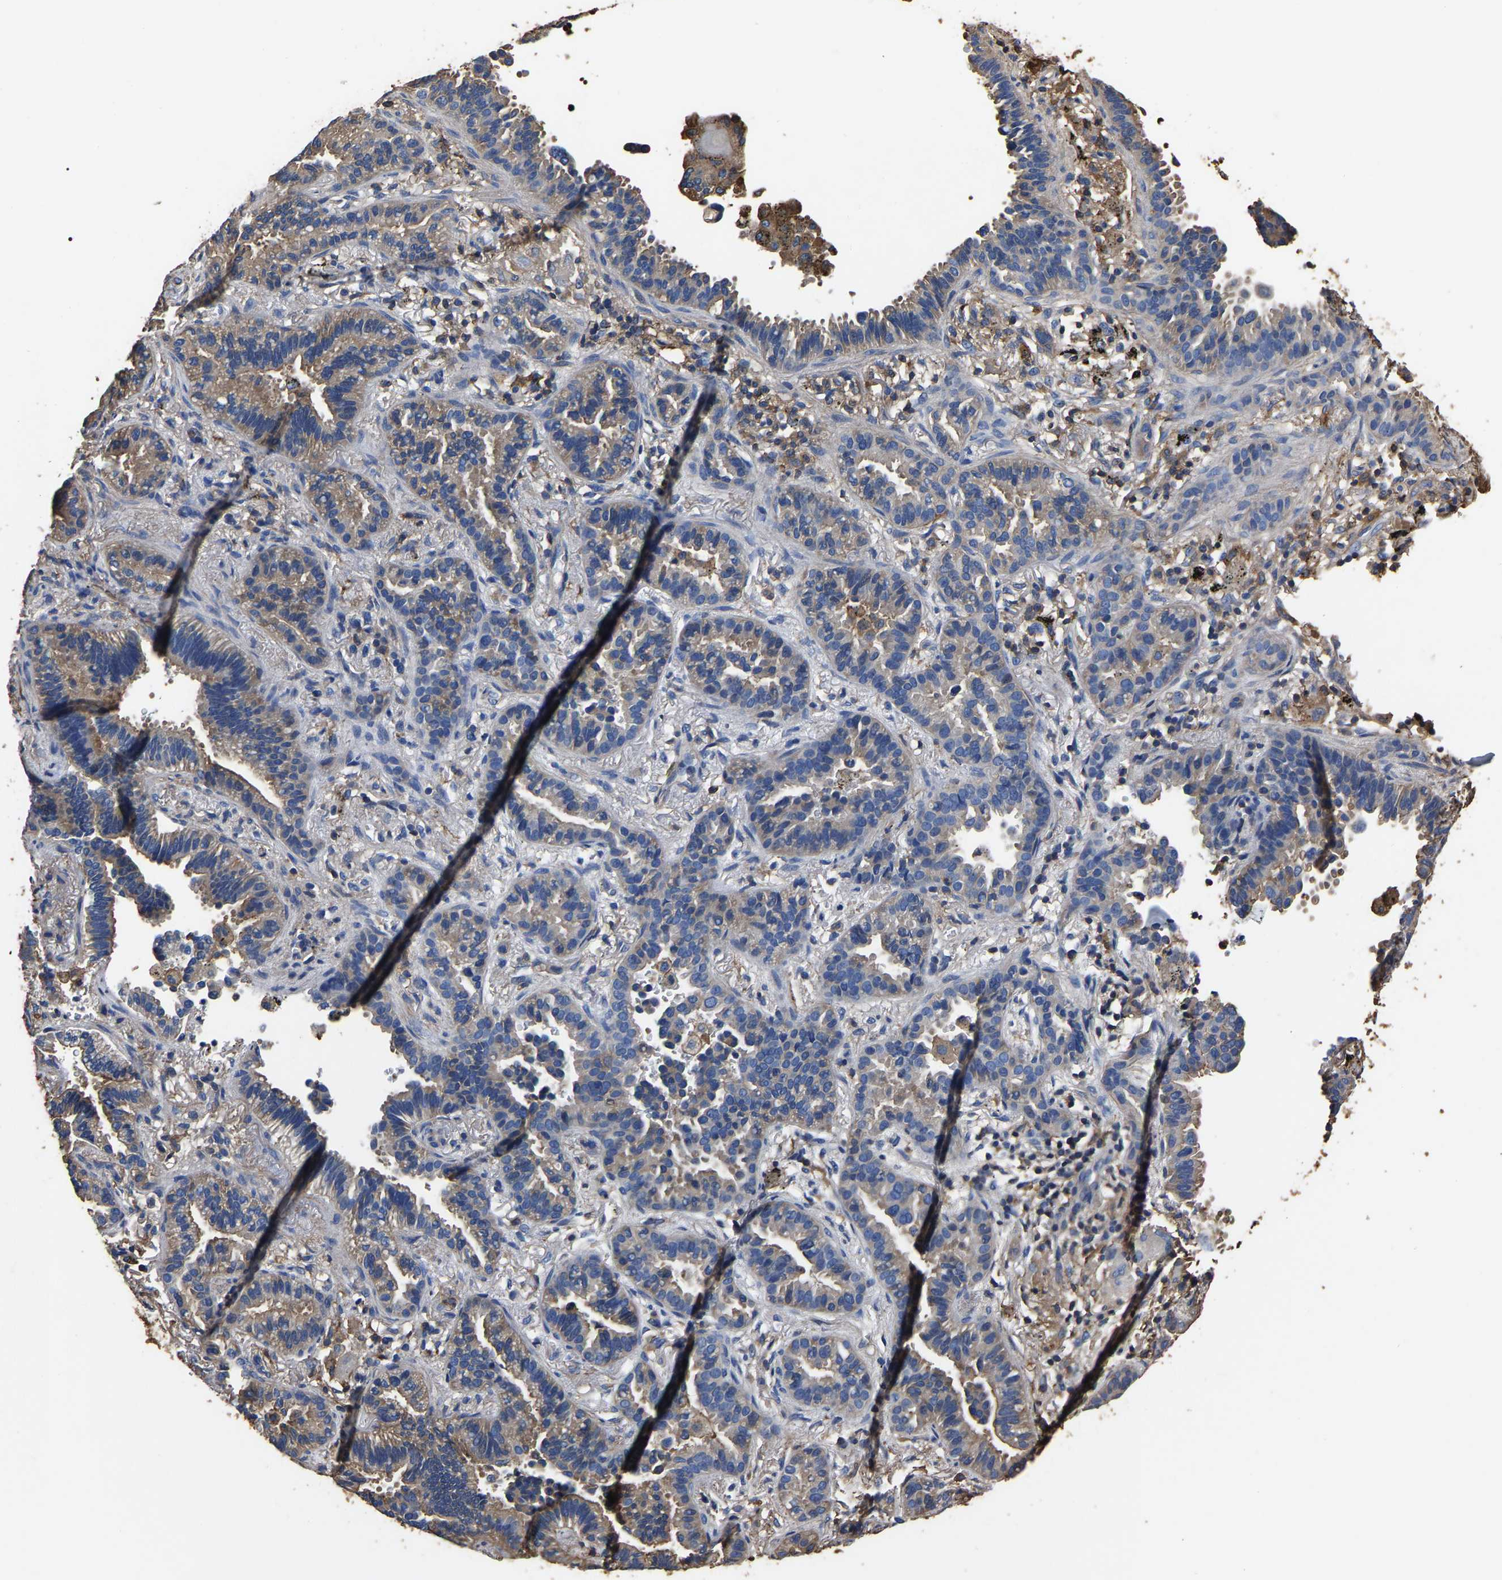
{"staining": {"intensity": "weak", "quantity": "25%-75%", "location": "cytoplasmic/membranous"}, "tissue": "lung cancer", "cell_type": "Tumor cells", "image_type": "cancer", "snomed": [{"axis": "morphology", "description": "Normal tissue, NOS"}, {"axis": "morphology", "description": "Adenocarcinoma, NOS"}, {"axis": "topography", "description": "Lung"}], "caption": "The immunohistochemical stain highlights weak cytoplasmic/membranous staining in tumor cells of lung adenocarcinoma tissue. Immunohistochemistry (ihc) stains the protein of interest in brown and the nuclei are stained blue.", "gene": "ARMT1", "patient": {"sex": "male", "age": 59}}